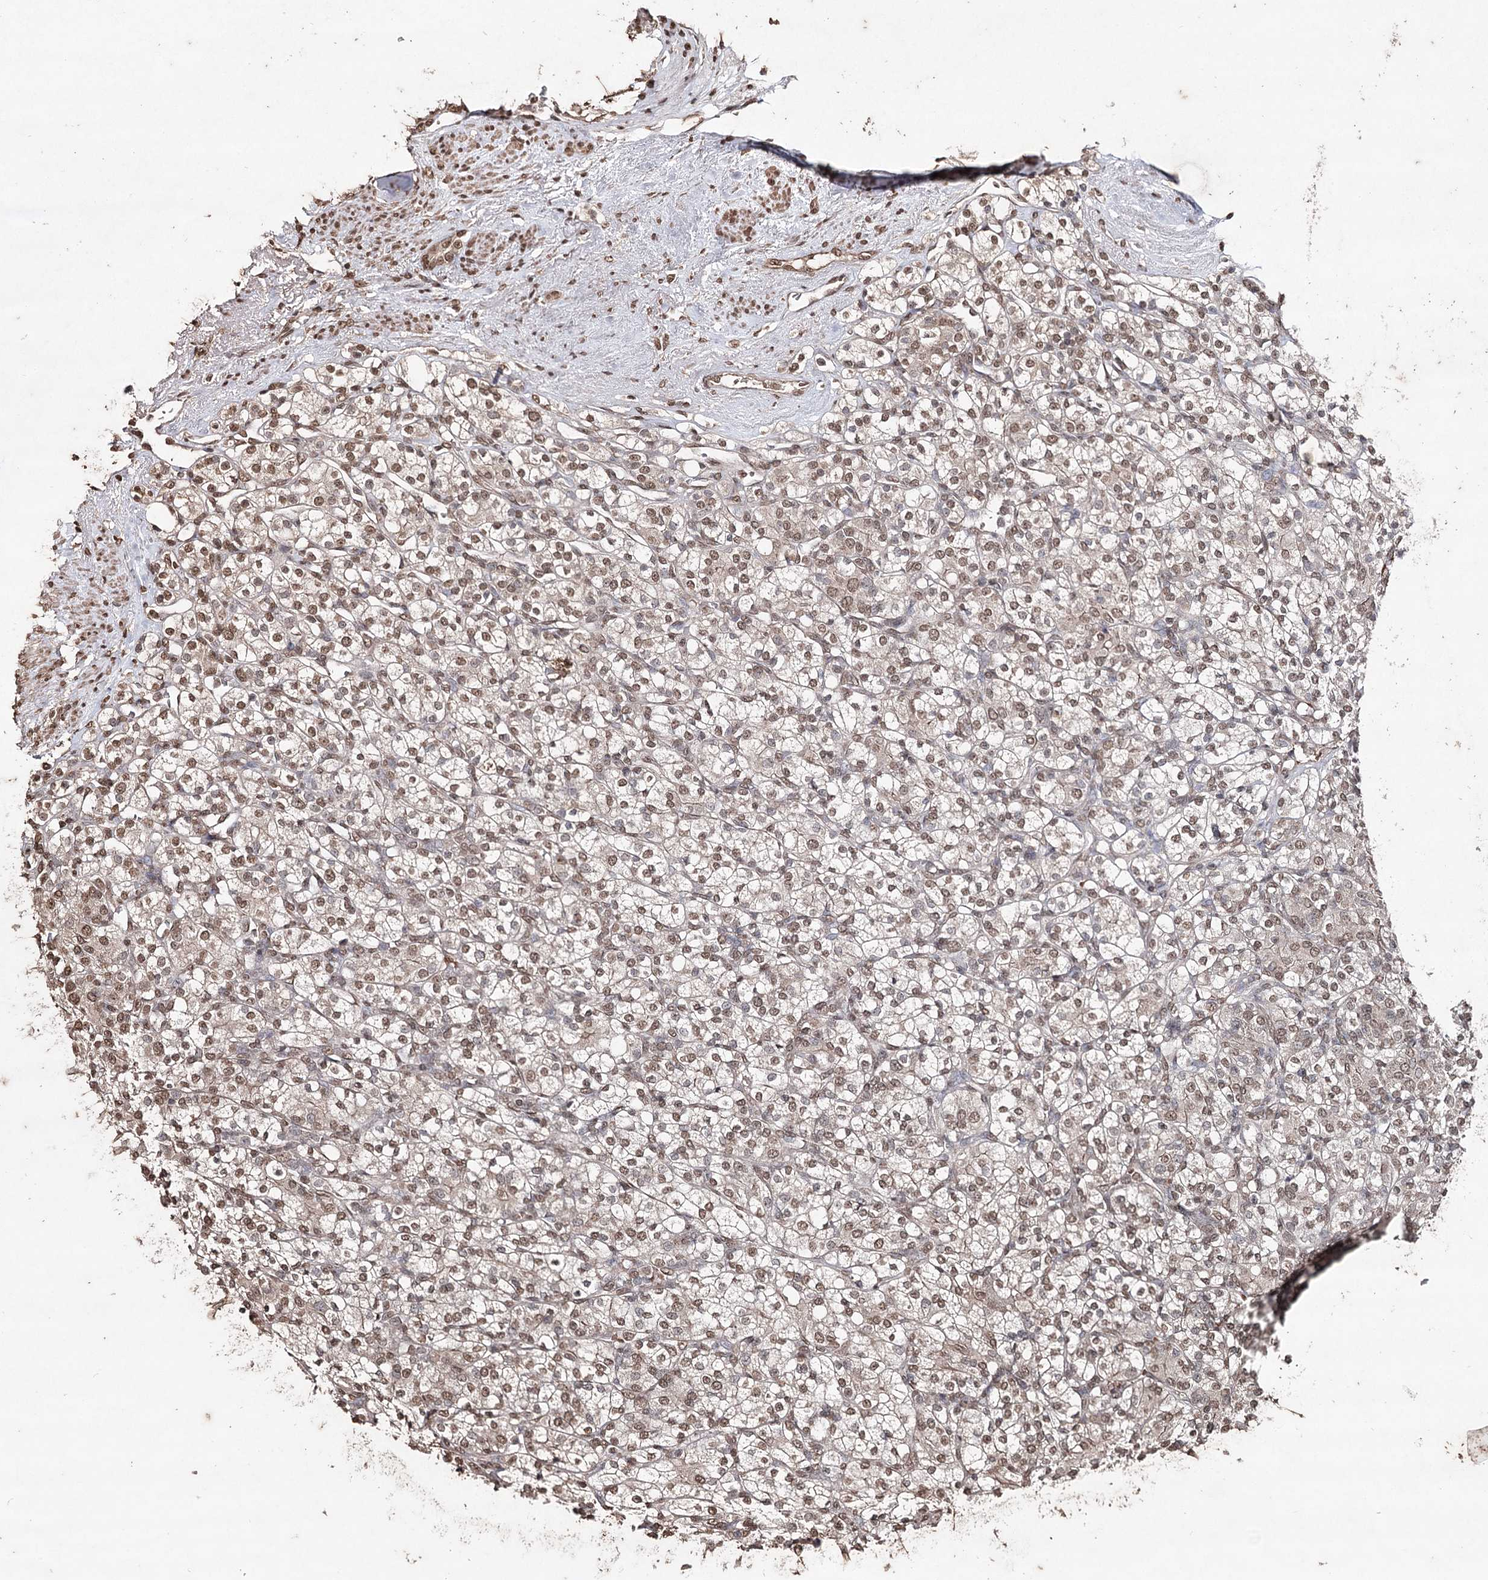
{"staining": {"intensity": "moderate", "quantity": ">75%", "location": "nuclear"}, "tissue": "renal cancer", "cell_type": "Tumor cells", "image_type": "cancer", "snomed": [{"axis": "morphology", "description": "Adenocarcinoma, NOS"}, {"axis": "topography", "description": "Kidney"}], "caption": "Protein staining by immunohistochemistry (IHC) shows moderate nuclear staining in approximately >75% of tumor cells in renal cancer. (Stains: DAB in brown, nuclei in blue, Microscopy: brightfield microscopy at high magnification).", "gene": "ATG14", "patient": {"sex": "male", "age": 77}}